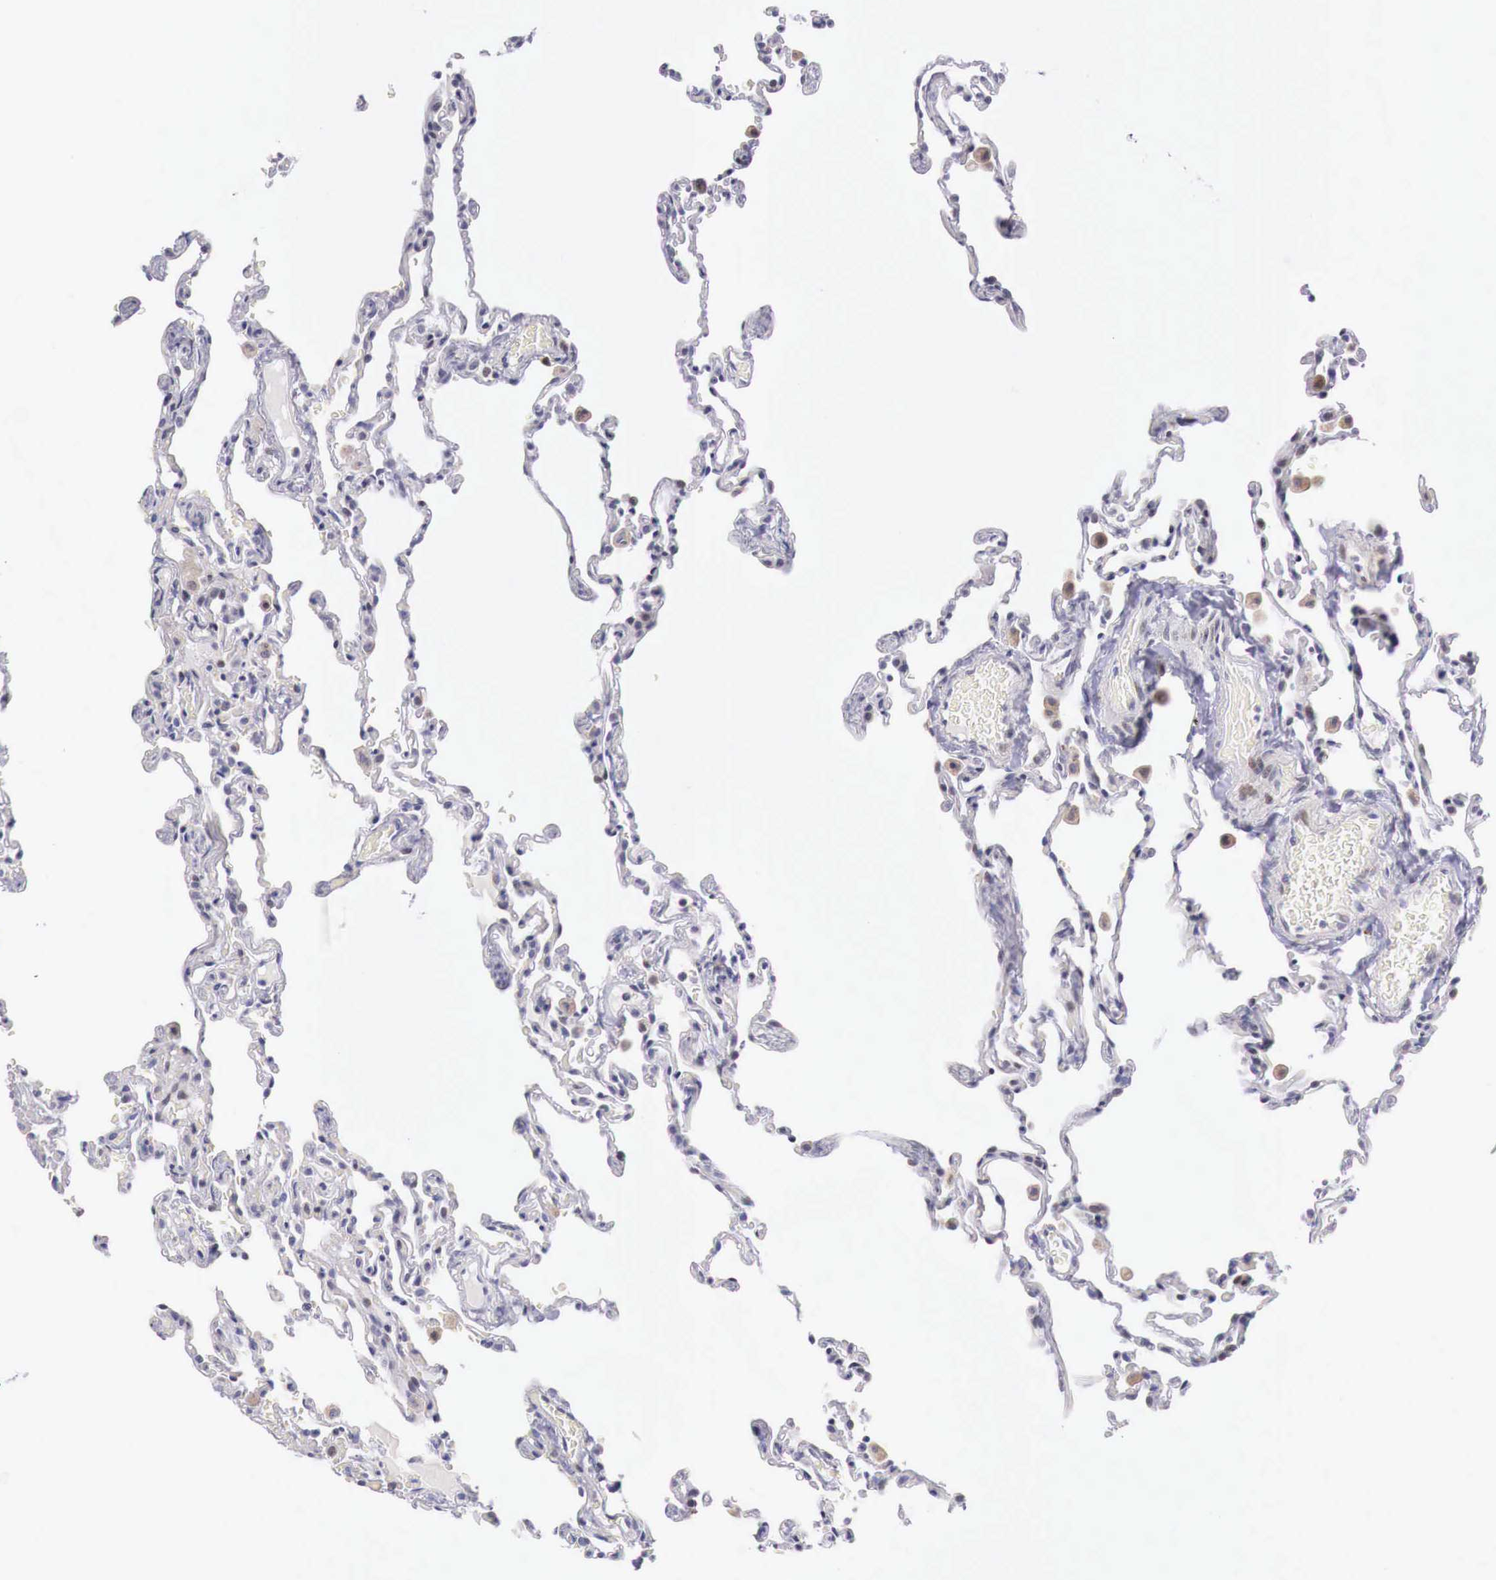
{"staining": {"intensity": "weak", "quantity": "25%-75%", "location": "cytoplasmic/membranous"}, "tissue": "lung", "cell_type": "Alveolar cells", "image_type": "normal", "snomed": [{"axis": "morphology", "description": "Normal tissue, NOS"}, {"axis": "topography", "description": "Lung"}], "caption": "Lung stained with immunohistochemistry (IHC) demonstrates weak cytoplasmic/membranous expression in about 25%-75% of alveolar cells. The protein of interest is stained brown, and the nuclei are stained in blue (DAB (3,3'-diaminobenzidine) IHC with brightfield microscopy, high magnification).", "gene": "CLCN5", "patient": {"sex": "female", "age": 61}}